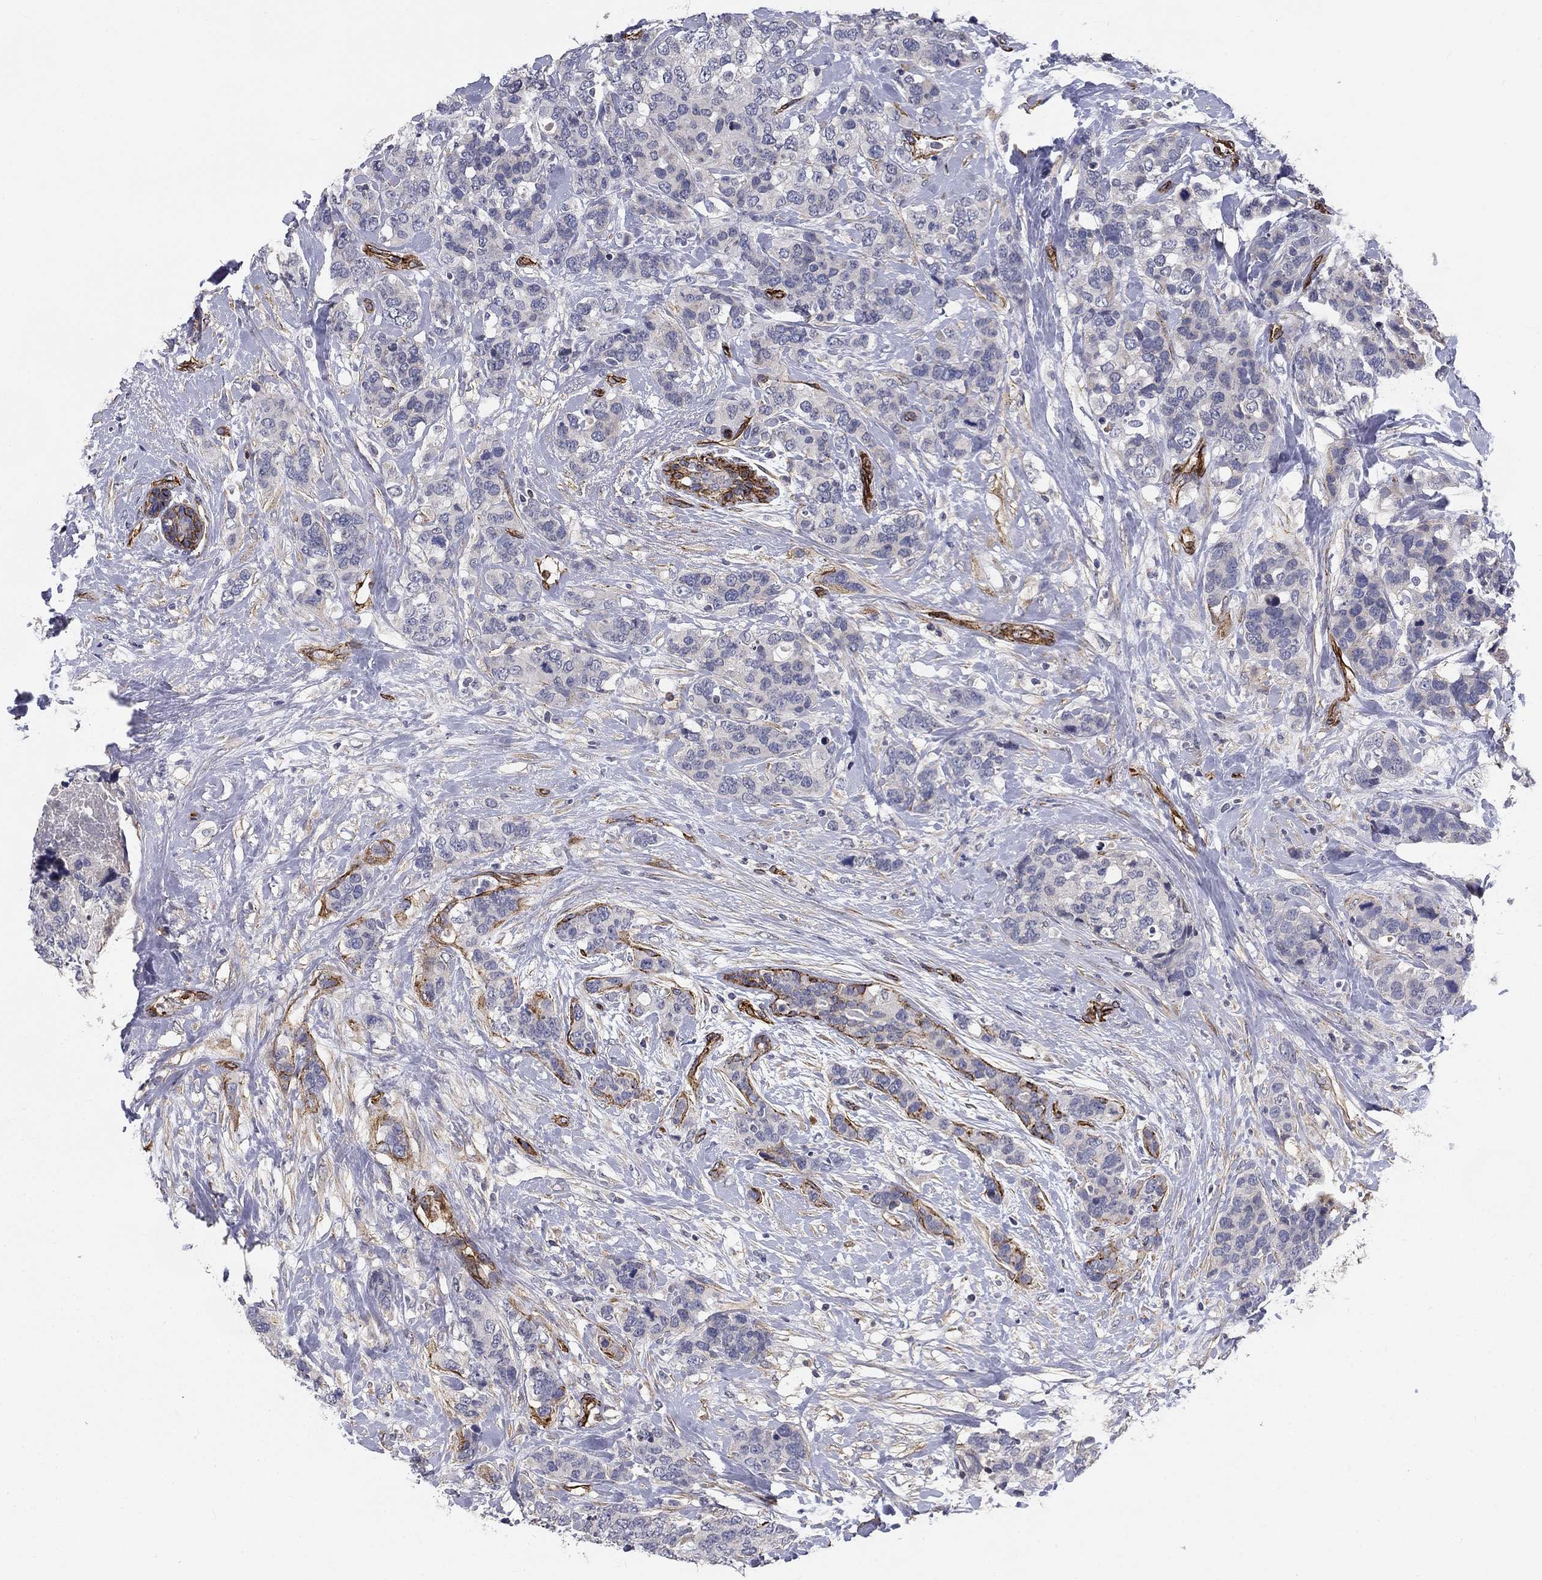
{"staining": {"intensity": "negative", "quantity": "none", "location": "none"}, "tissue": "breast cancer", "cell_type": "Tumor cells", "image_type": "cancer", "snomed": [{"axis": "morphology", "description": "Lobular carcinoma"}, {"axis": "topography", "description": "Breast"}], "caption": "High magnification brightfield microscopy of breast cancer stained with DAB (3,3'-diaminobenzidine) (brown) and counterstained with hematoxylin (blue): tumor cells show no significant positivity.", "gene": "SYNC", "patient": {"sex": "female", "age": 59}}